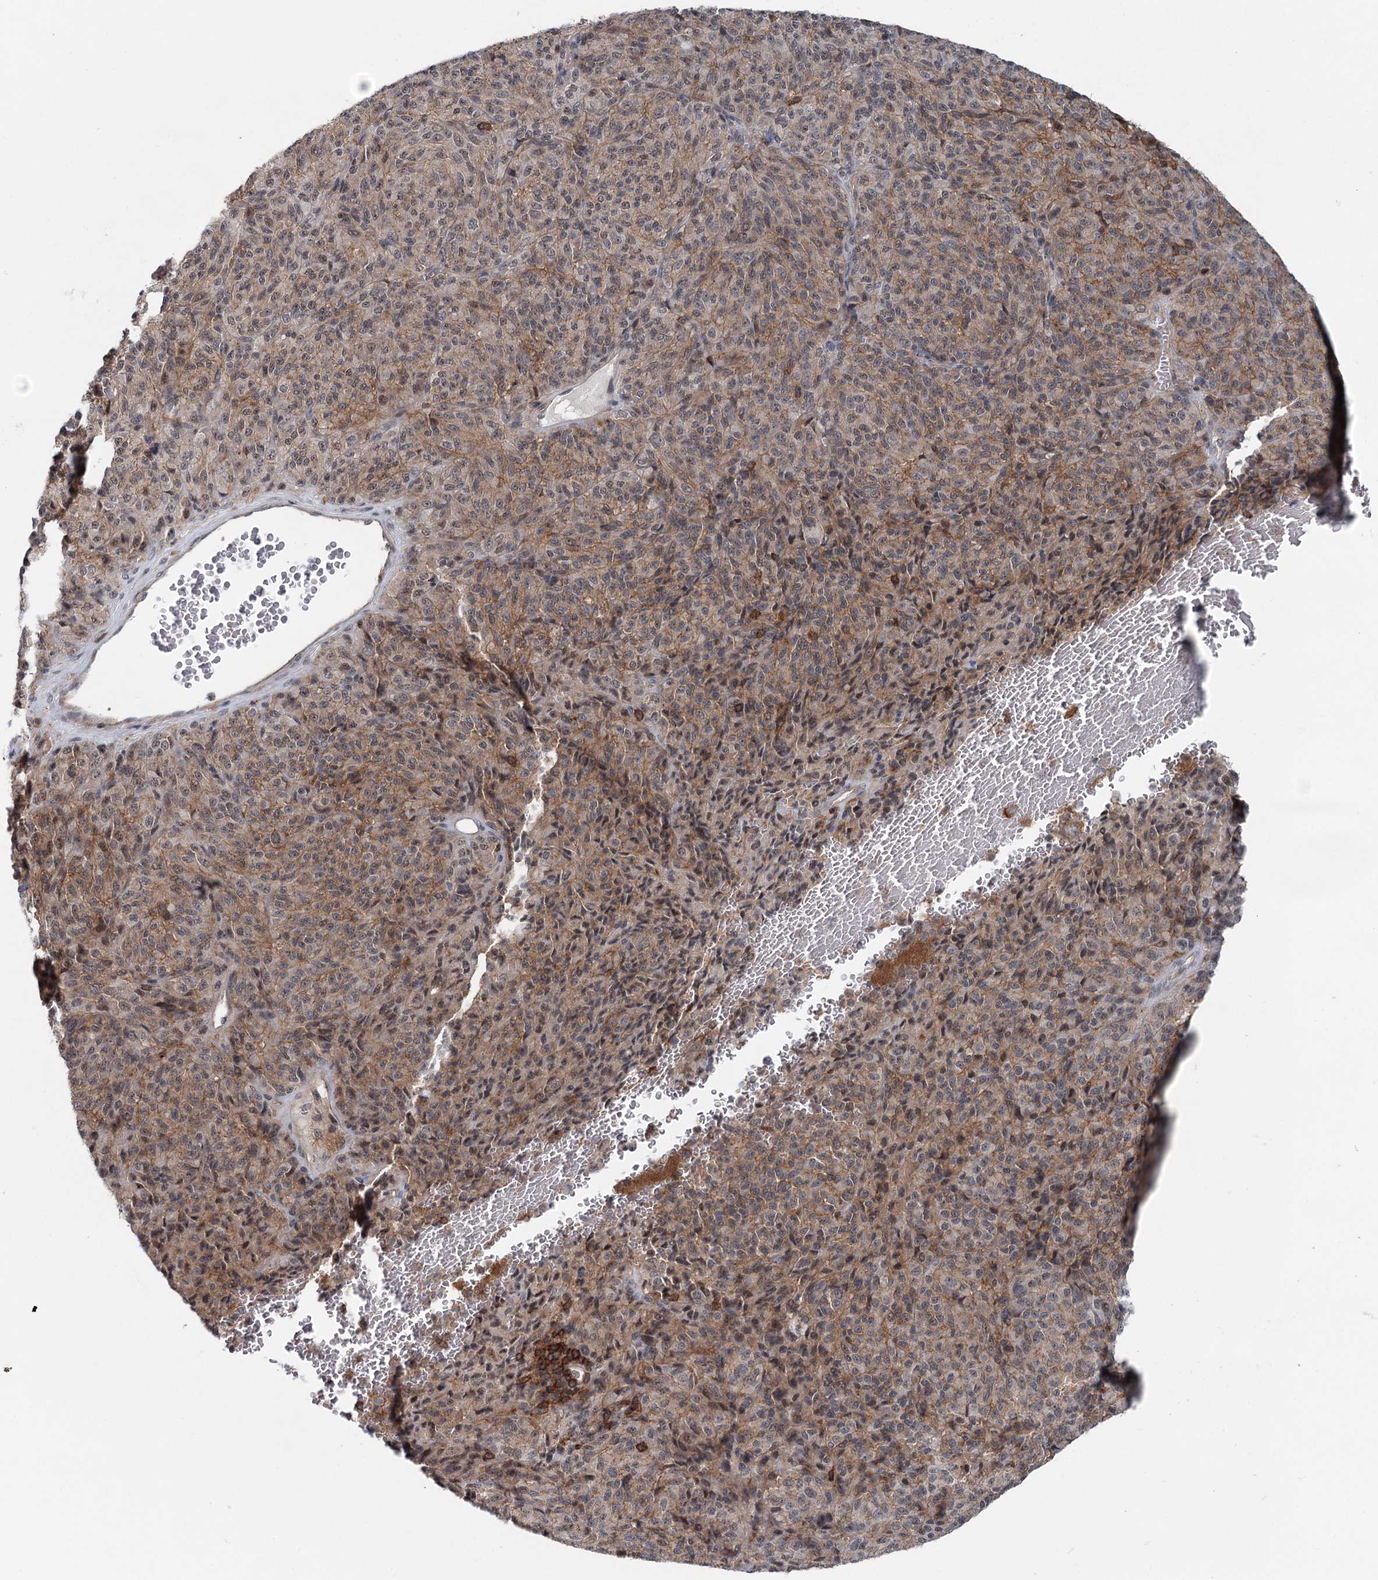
{"staining": {"intensity": "weak", "quantity": "25%-75%", "location": "cytoplasmic/membranous,nuclear"}, "tissue": "melanoma", "cell_type": "Tumor cells", "image_type": "cancer", "snomed": [{"axis": "morphology", "description": "Malignant melanoma, Metastatic site"}, {"axis": "topography", "description": "Brain"}], "caption": "An image of human malignant melanoma (metastatic site) stained for a protein shows weak cytoplasmic/membranous and nuclear brown staining in tumor cells.", "gene": "CDC42SE2", "patient": {"sex": "female", "age": 56}}